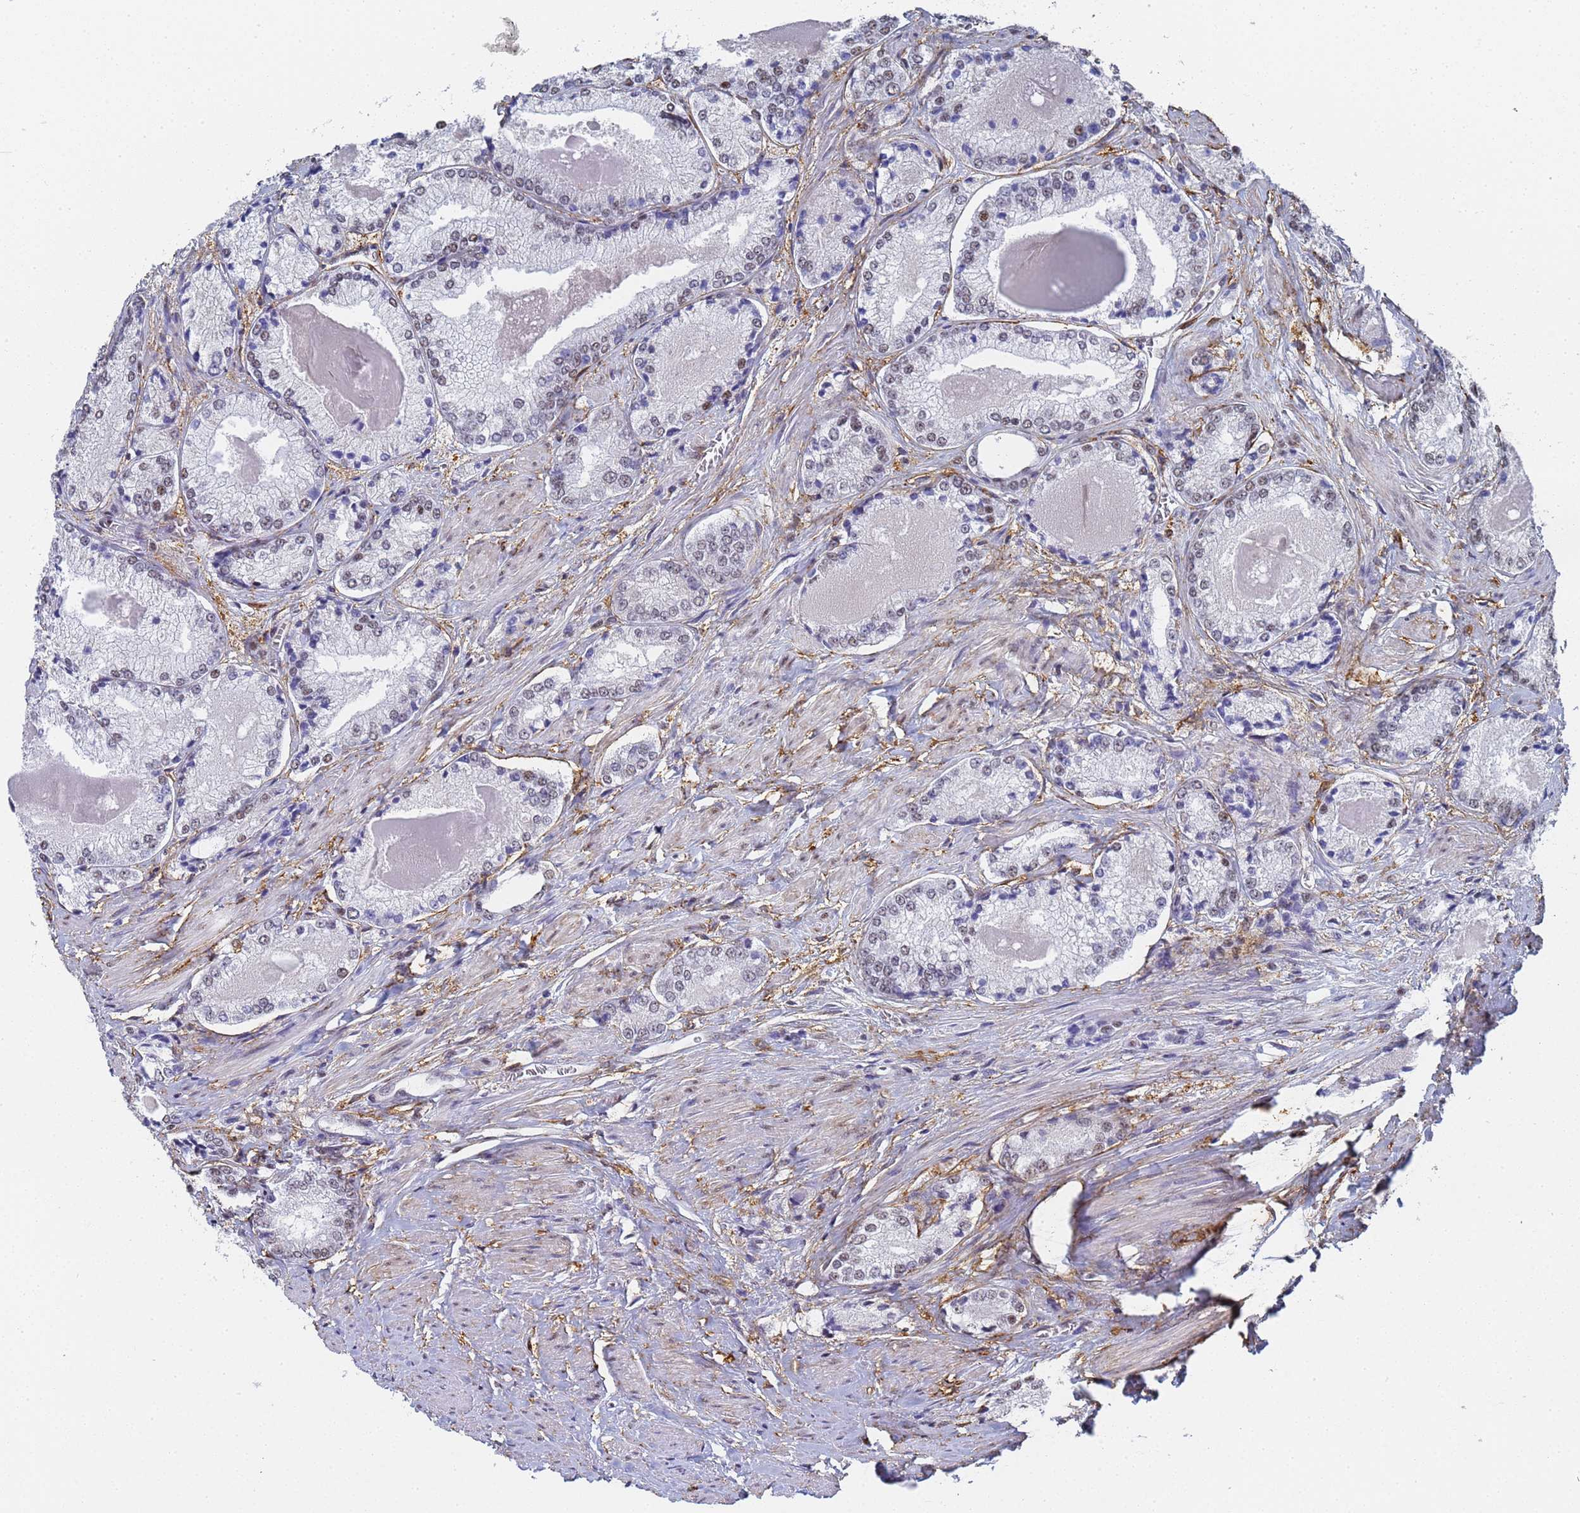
{"staining": {"intensity": "moderate", "quantity": "<25%", "location": "nuclear"}, "tissue": "prostate cancer", "cell_type": "Tumor cells", "image_type": "cancer", "snomed": [{"axis": "morphology", "description": "Adenocarcinoma, Low grade"}, {"axis": "topography", "description": "Prostate"}], "caption": "Immunohistochemical staining of human prostate cancer (adenocarcinoma (low-grade)) reveals low levels of moderate nuclear protein staining in about <25% of tumor cells. (DAB (3,3'-diaminobenzidine) IHC with brightfield microscopy, high magnification).", "gene": "PRRT4", "patient": {"sex": "male", "age": 68}}